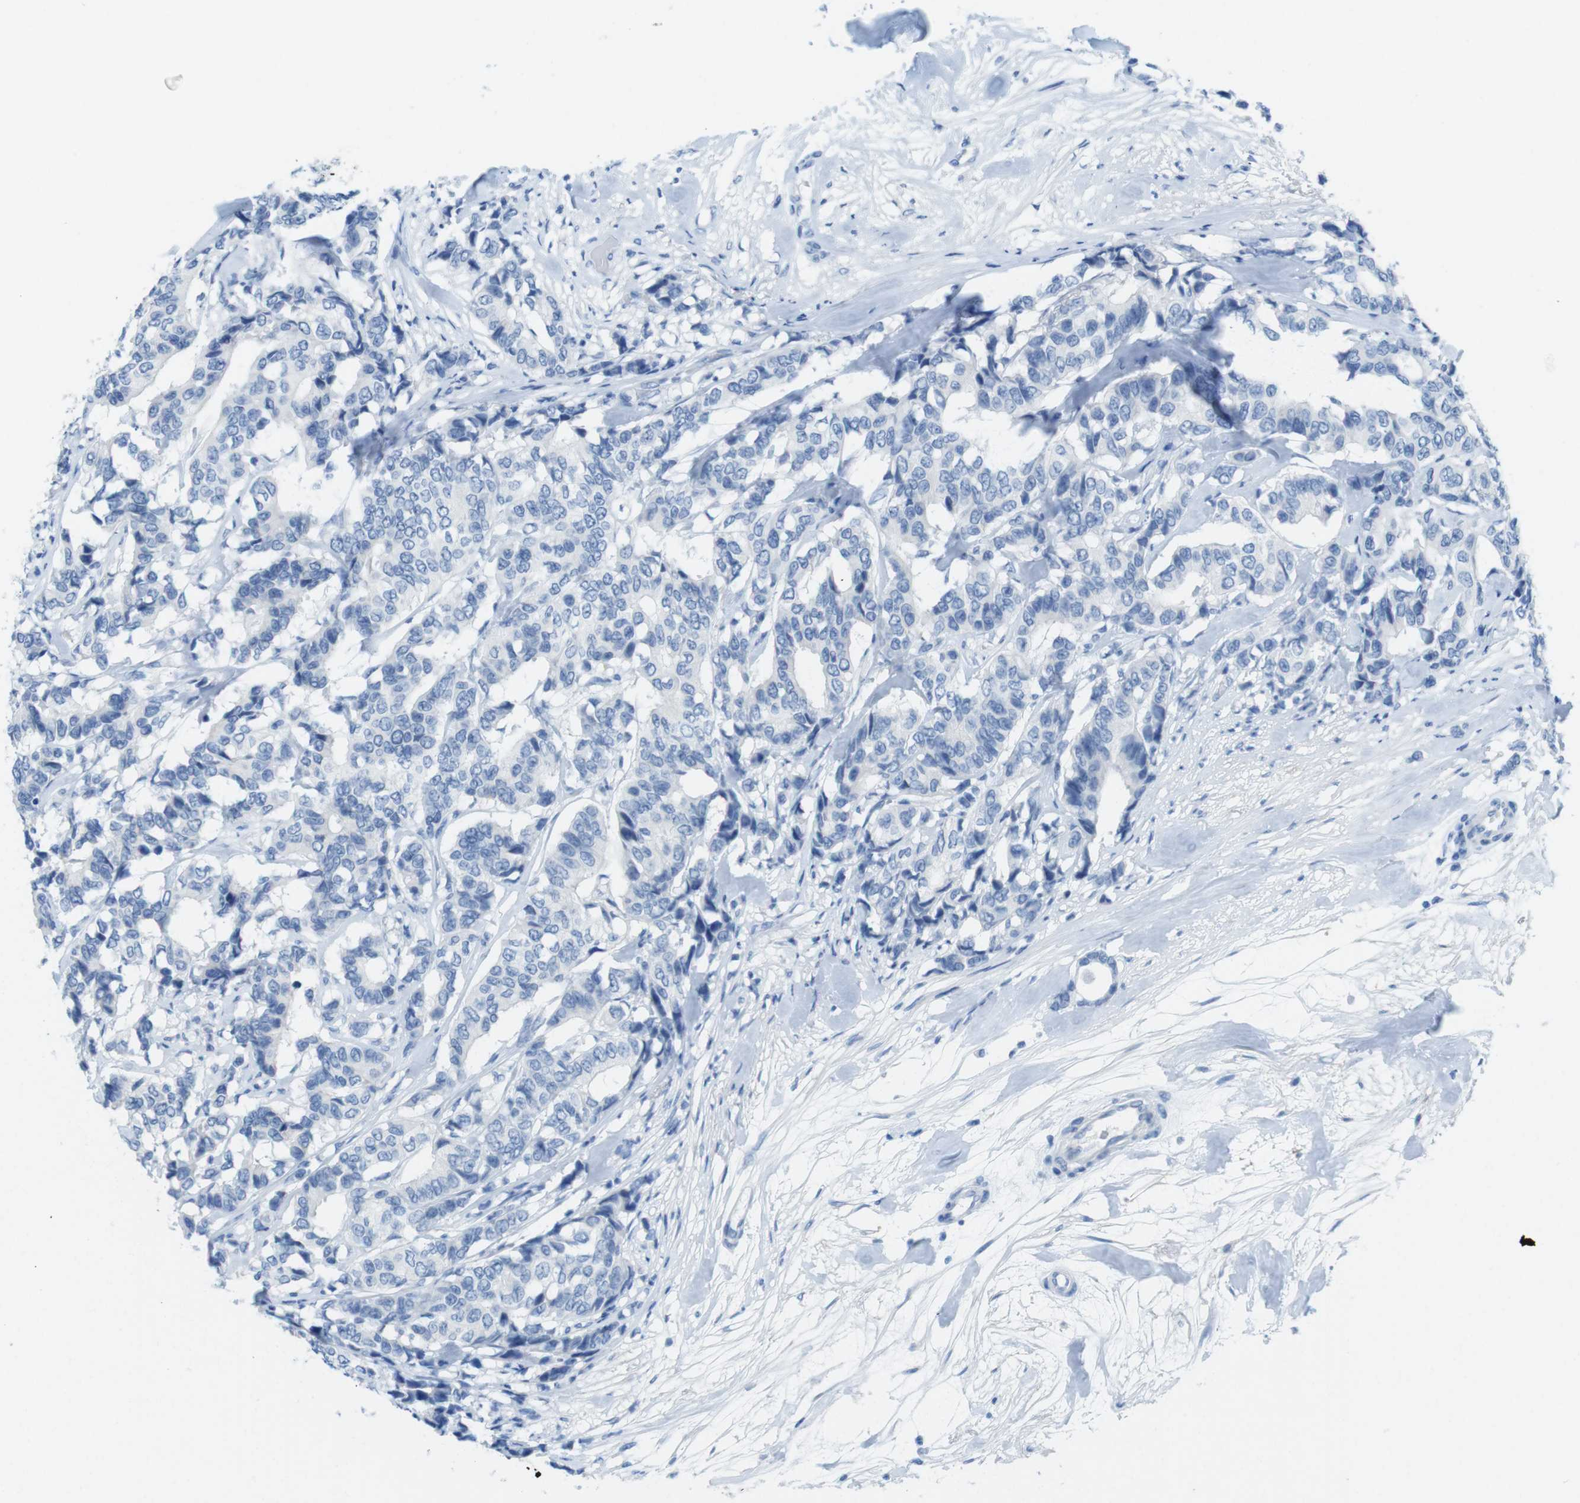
{"staining": {"intensity": "negative", "quantity": "none", "location": "none"}, "tissue": "breast cancer", "cell_type": "Tumor cells", "image_type": "cancer", "snomed": [{"axis": "morphology", "description": "Duct carcinoma"}, {"axis": "topography", "description": "Breast"}], "caption": "There is no significant positivity in tumor cells of breast infiltrating ductal carcinoma.", "gene": "GAP43", "patient": {"sex": "female", "age": 87}}